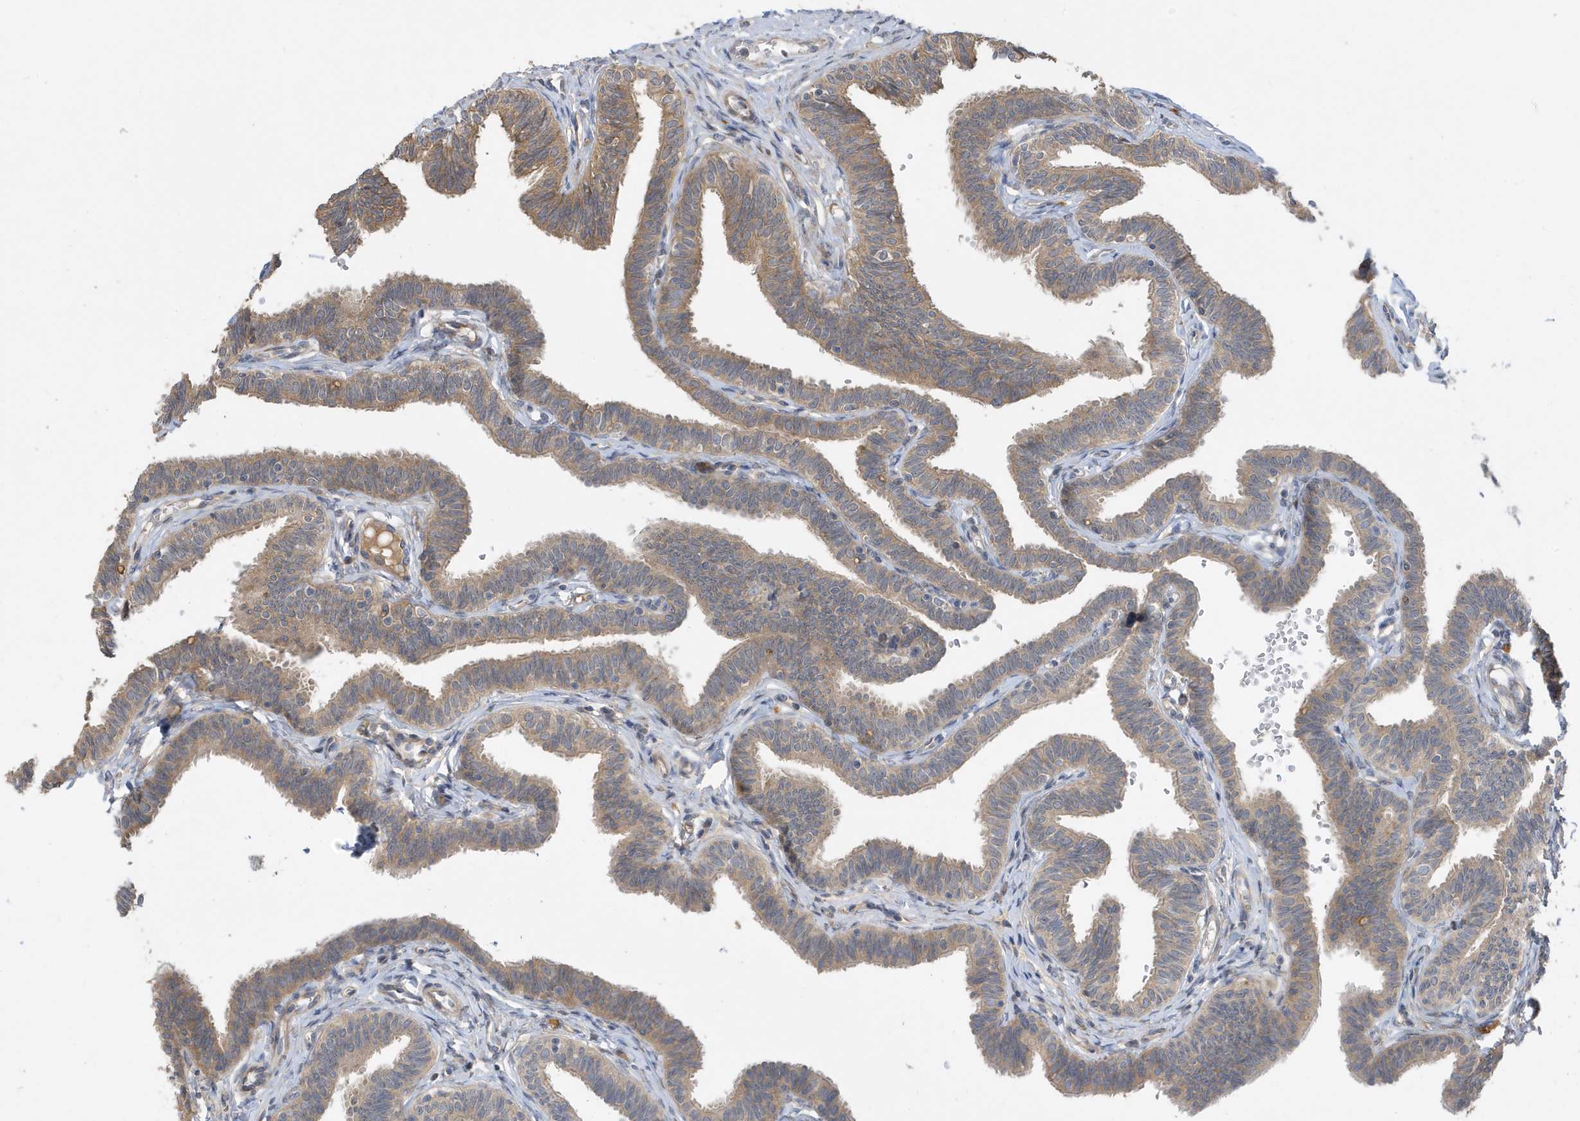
{"staining": {"intensity": "weak", "quantity": "25%-75%", "location": "cytoplasmic/membranous"}, "tissue": "fallopian tube", "cell_type": "Glandular cells", "image_type": "normal", "snomed": [{"axis": "morphology", "description": "Normal tissue, NOS"}, {"axis": "topography", "description": "Fallopian tube"}, {"axis": "topography", "description": "Ovary"}], "caption": "This micrograph displays immunohistochemistry staining of benign fallopian tube, with low weak cytoplasmic/membranous staining in about 25%-75% of glandular cells.", "gene": "LAPTM4A", "patient": {"sex": "female", "age": 23}}